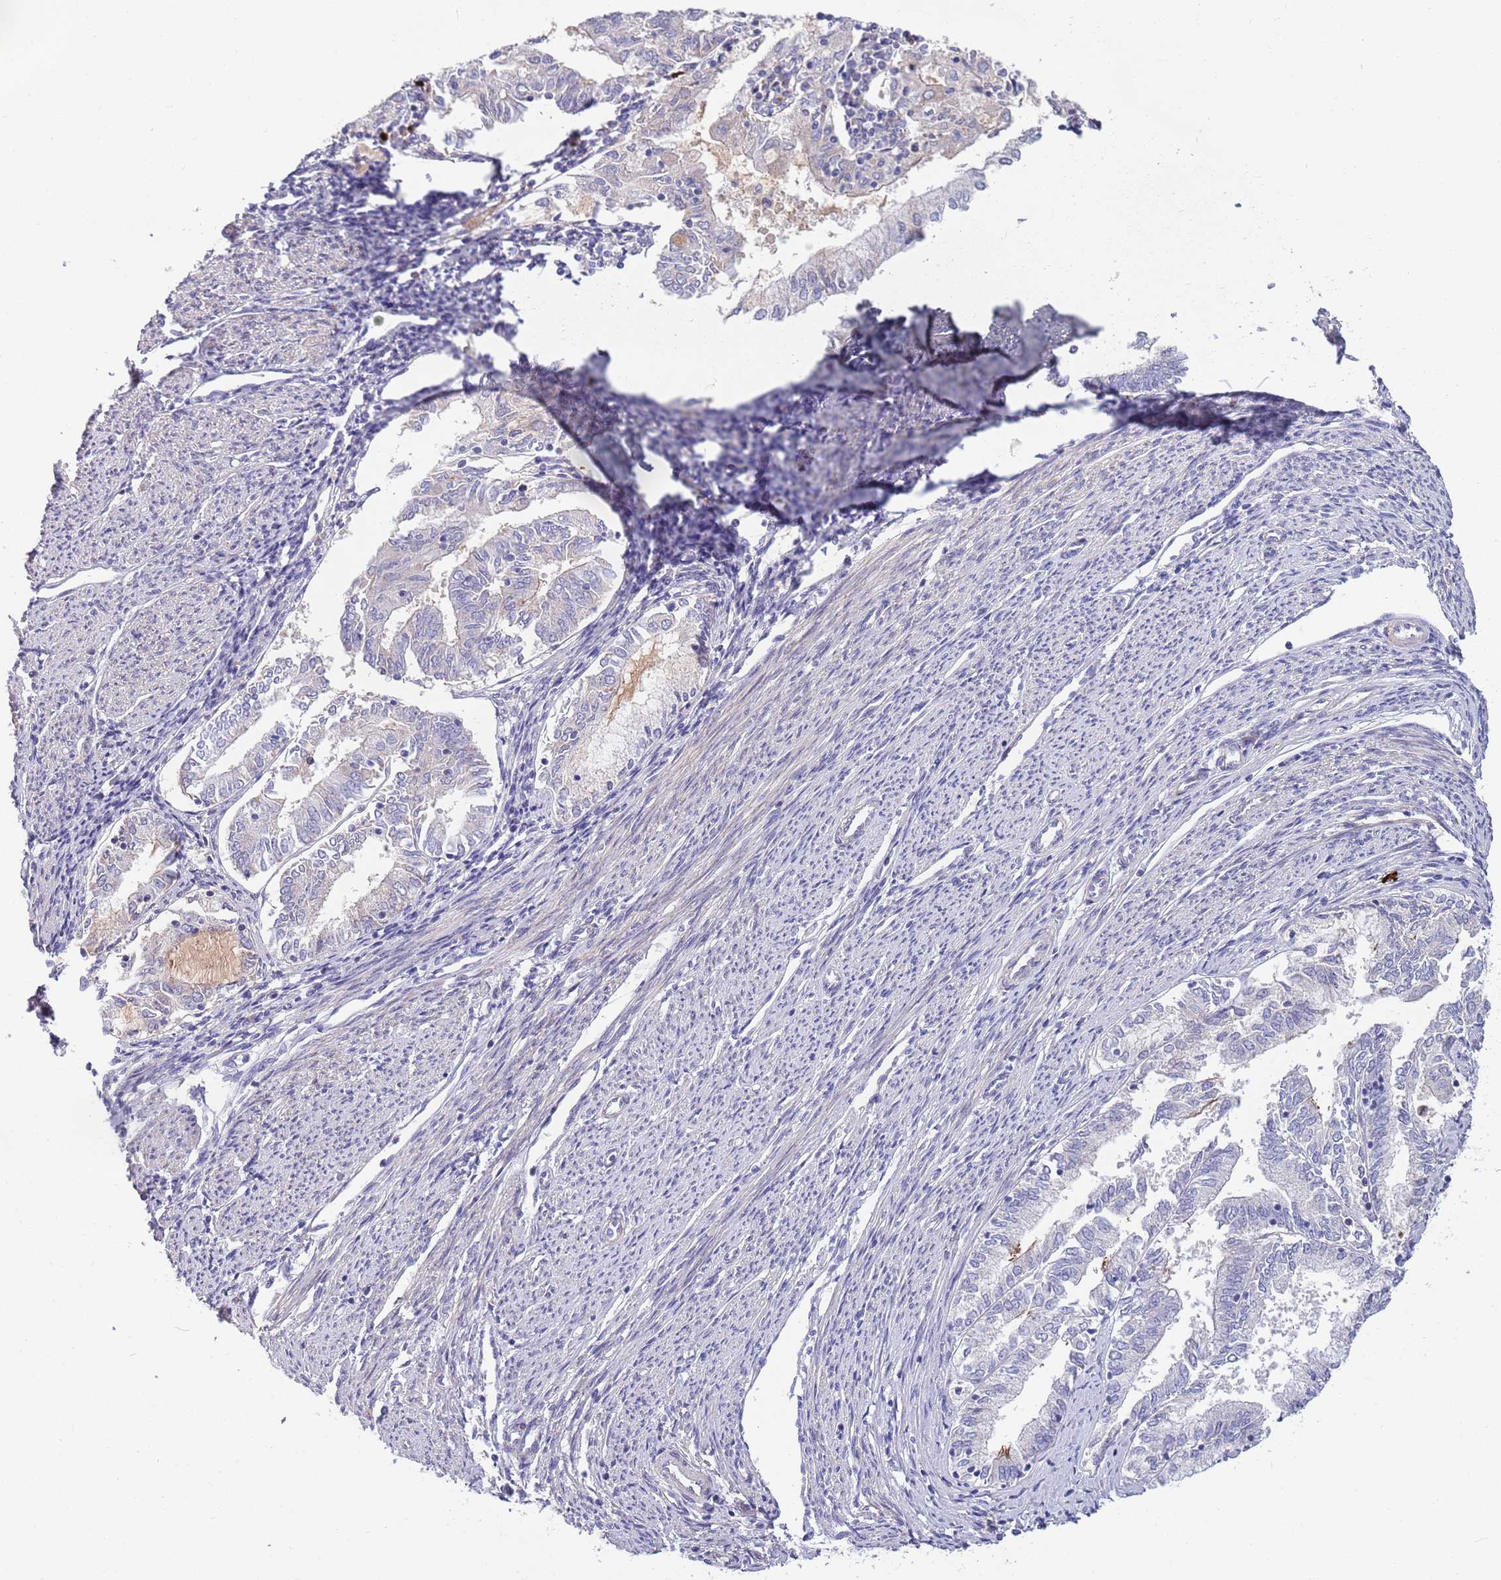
{"staining": {"intensity": "negative", "quantity": "none", "location": "none"}, "tissue": "endometrial cancer", "cell_type": "Tumor cells", "image_type": "cancer", "snomed": [{"axis": "morphology", "description": "Adenocarcinoma, NOS"}, {"axis": "topography", "description": "Endometrium"}], "caption": "Tumor cells are negative for protein expression in human adenocarcinoma (endometrial). (Immunohistochemistry, brightfield microscopy, high magnification).", "gene": "NLRP6", "patient": {"sex": "female", "age": 79}}